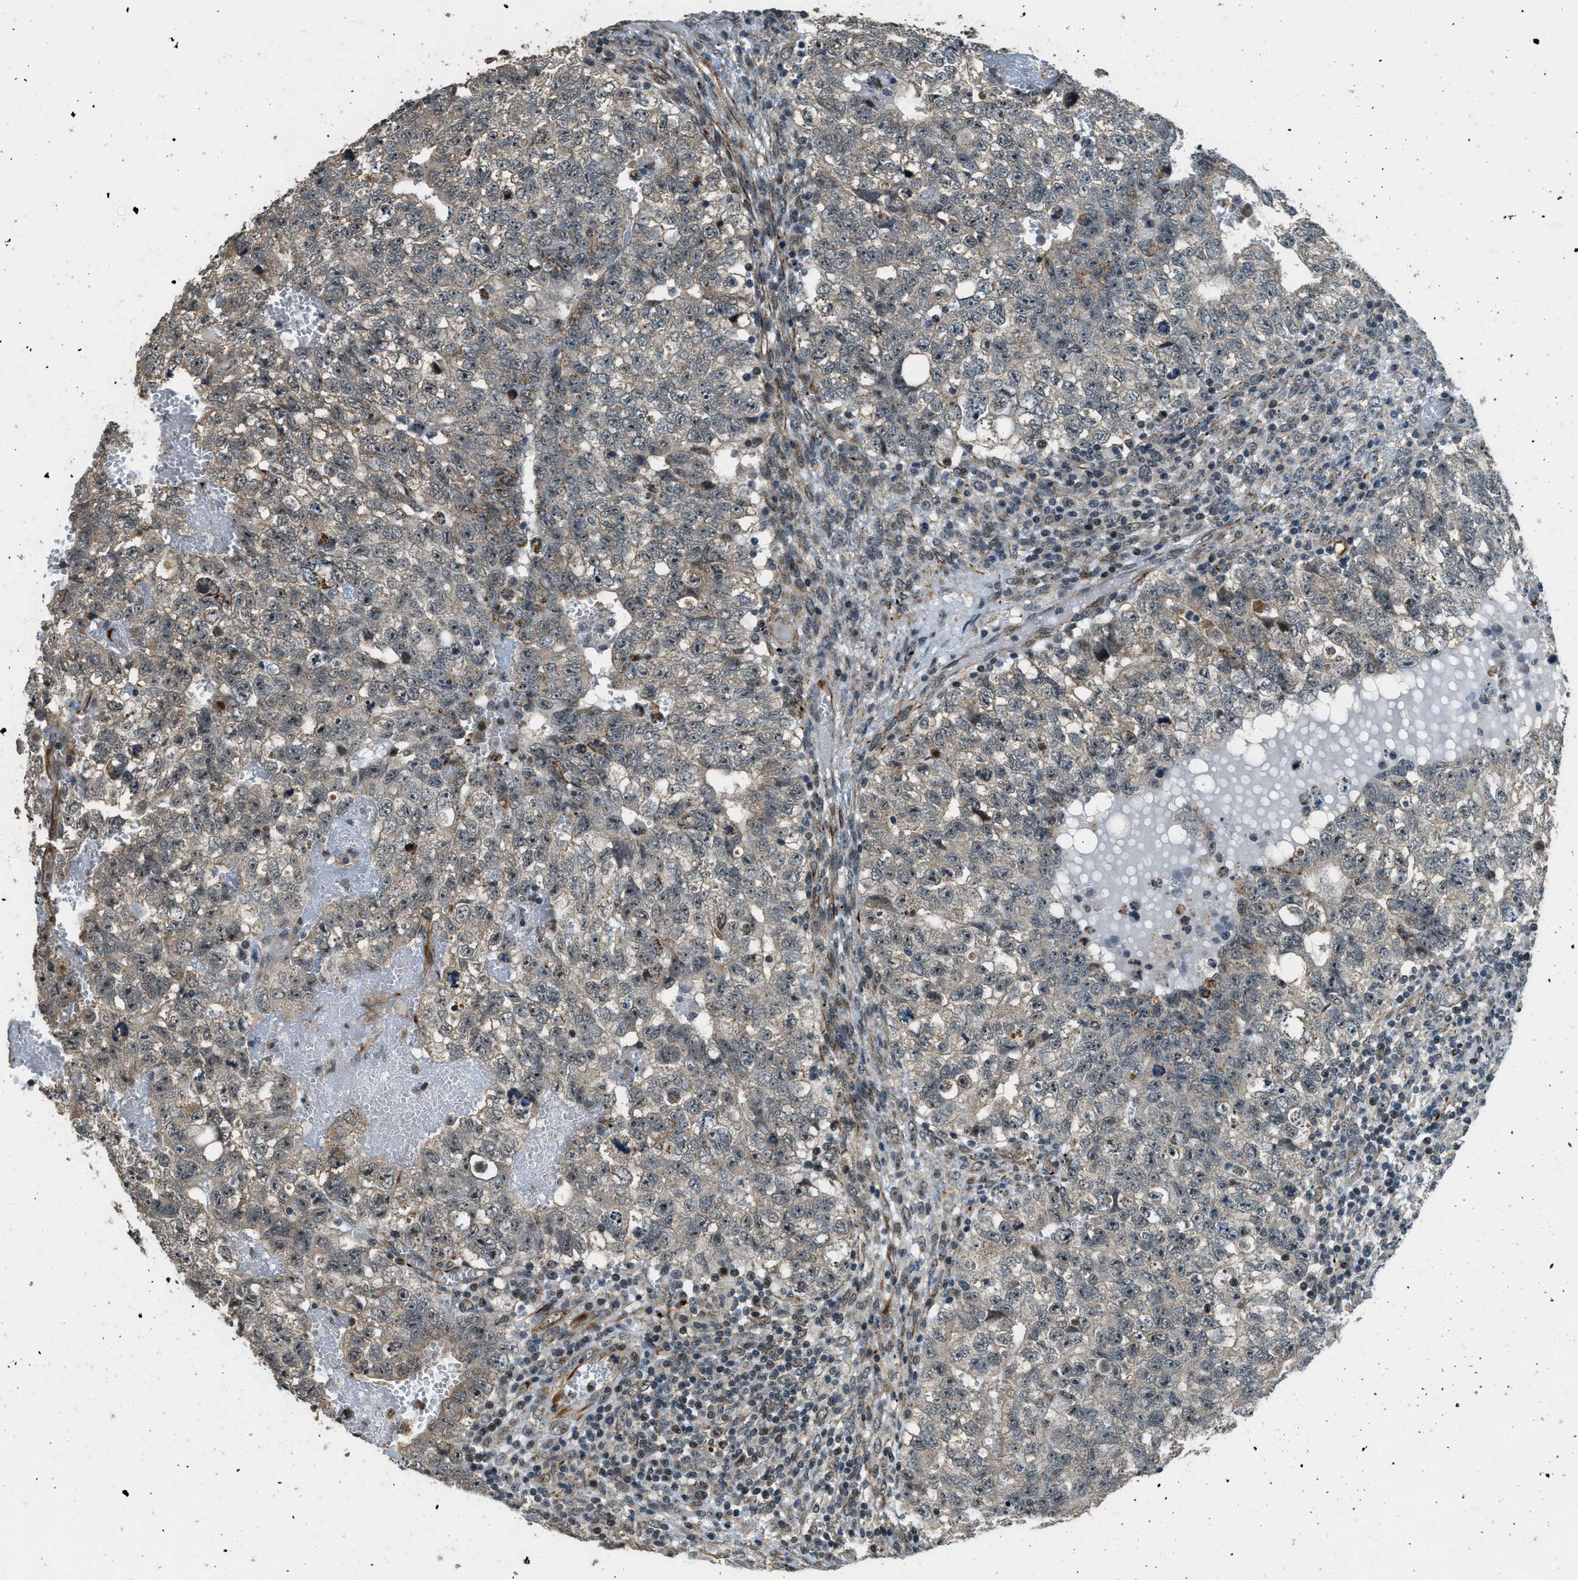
{"staining": {"intensity": "weak", "quantity": ">75%", "location": "cytoplasmic/membranous"}, "tissue": "testis cancer", "cell_type": "Tumor cells", "image_type": "cancer", "snomed": [{"axis": "morphology", "description": "Seminoma, NOS"}, {"axis": "morphology", "description": "Carcinoma, Embryonal, NOS"}, {"axis": "topography", "description": "Testis"}], "caption": "Immunohistochemistry (IHC) of human testis cancer (embryonal carcinoma) reveals low levels of weak cytoplasmic/membranous staining in about >75% of tumor cells. Using DAB (3,3'-diaminobenzidine) (brown) and hematoxylin (blue) stains, captured at high magnification using brightfield microscopy.", "gene": "MED21", "patient": {"sex": "male", "age": 38}}